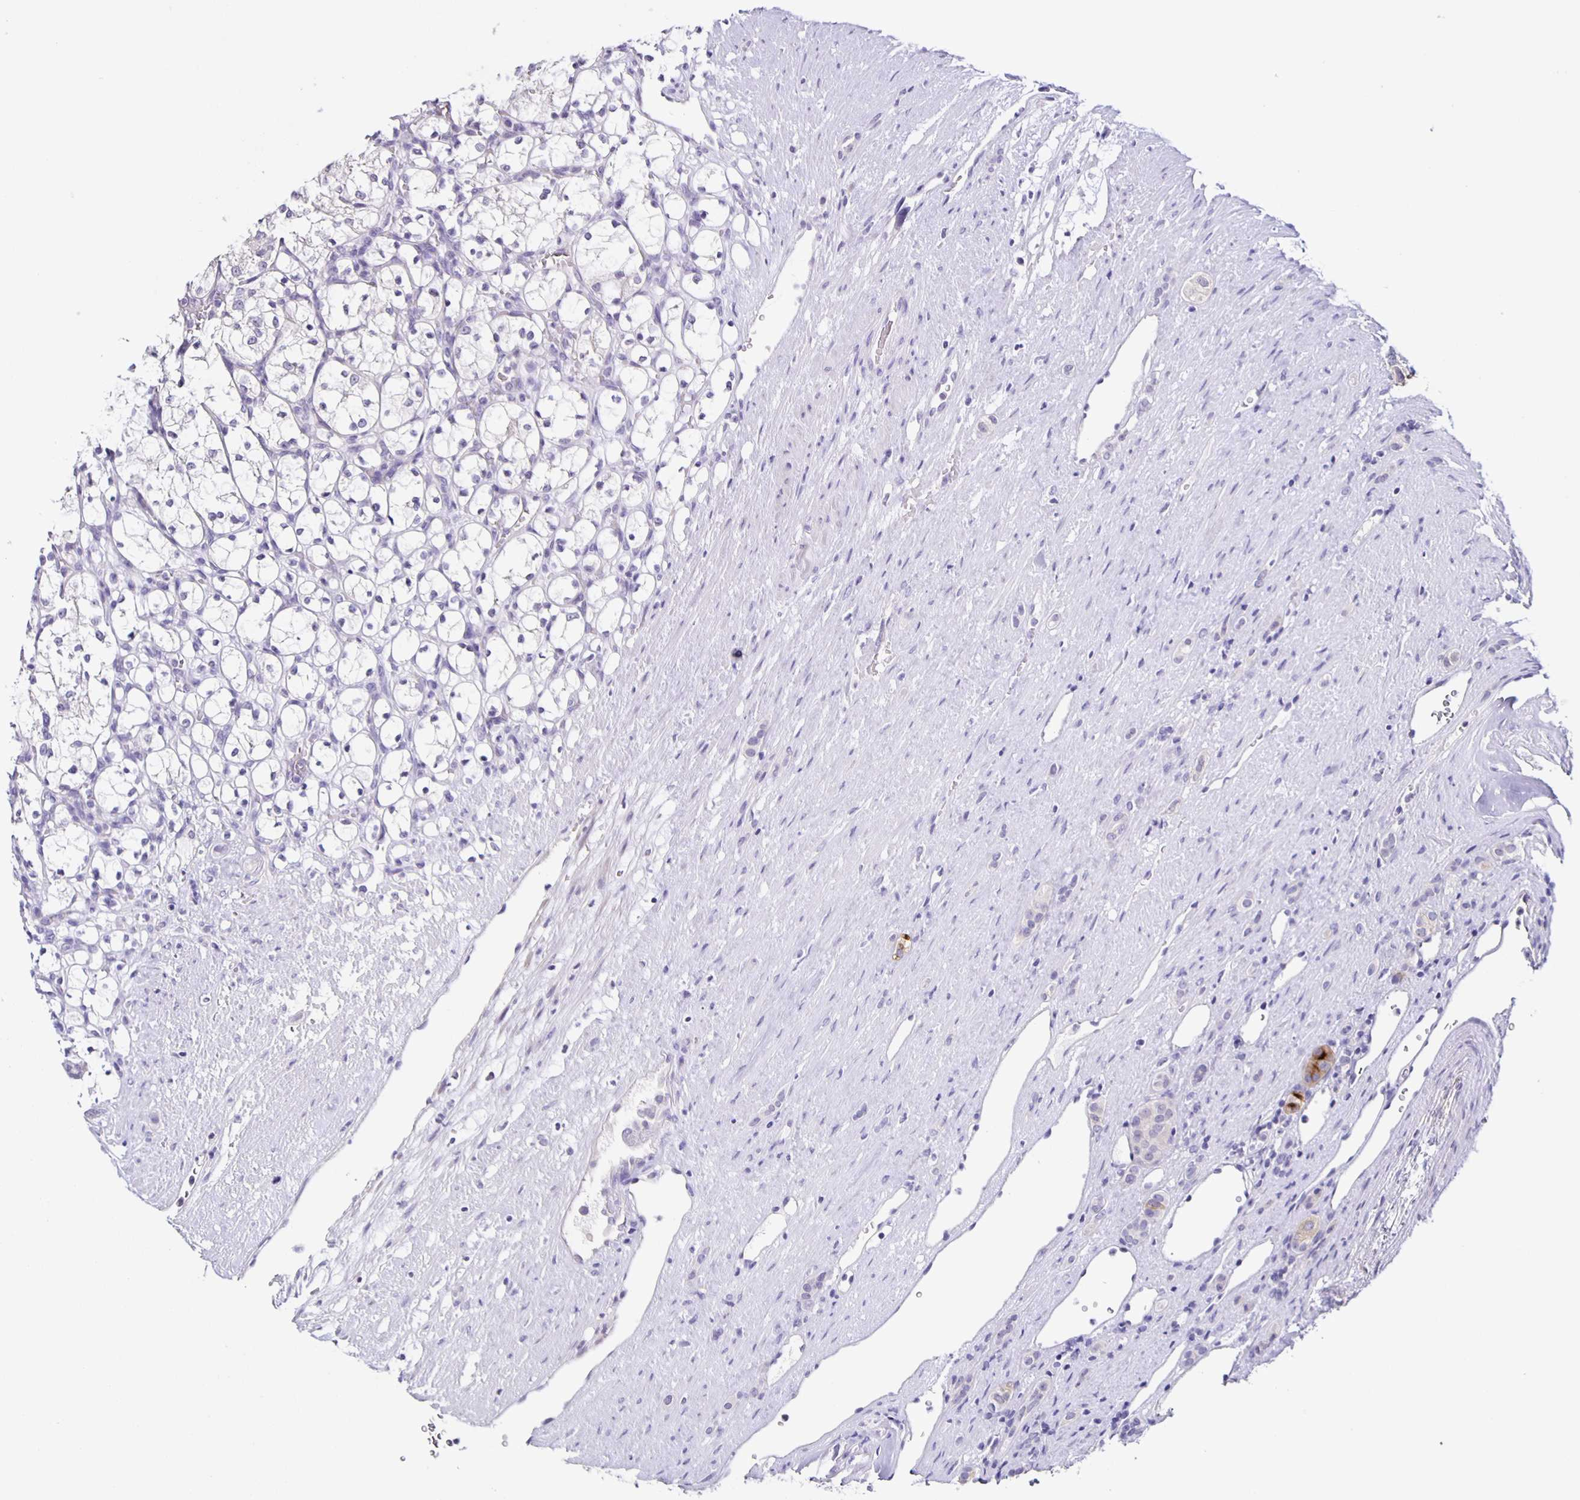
{"staining": {"intensity": "negative", "quantity": "none", "location": "none"}, "tissue": "renal cancer", "cell_type": "Tumor cells", "image_type": "cancer", "snomed": [{"axis": "morphology", "description": "Adenocarcinoma, NOS"}, {"axis": "topography", "description": "Kidney"}], "caption": "DAB immunohistochemical staining of renal cancer reveals no significant expression in tumor cells.", "gene": "SLC12A3", "patient": {"sex": "female", "age": 69}}